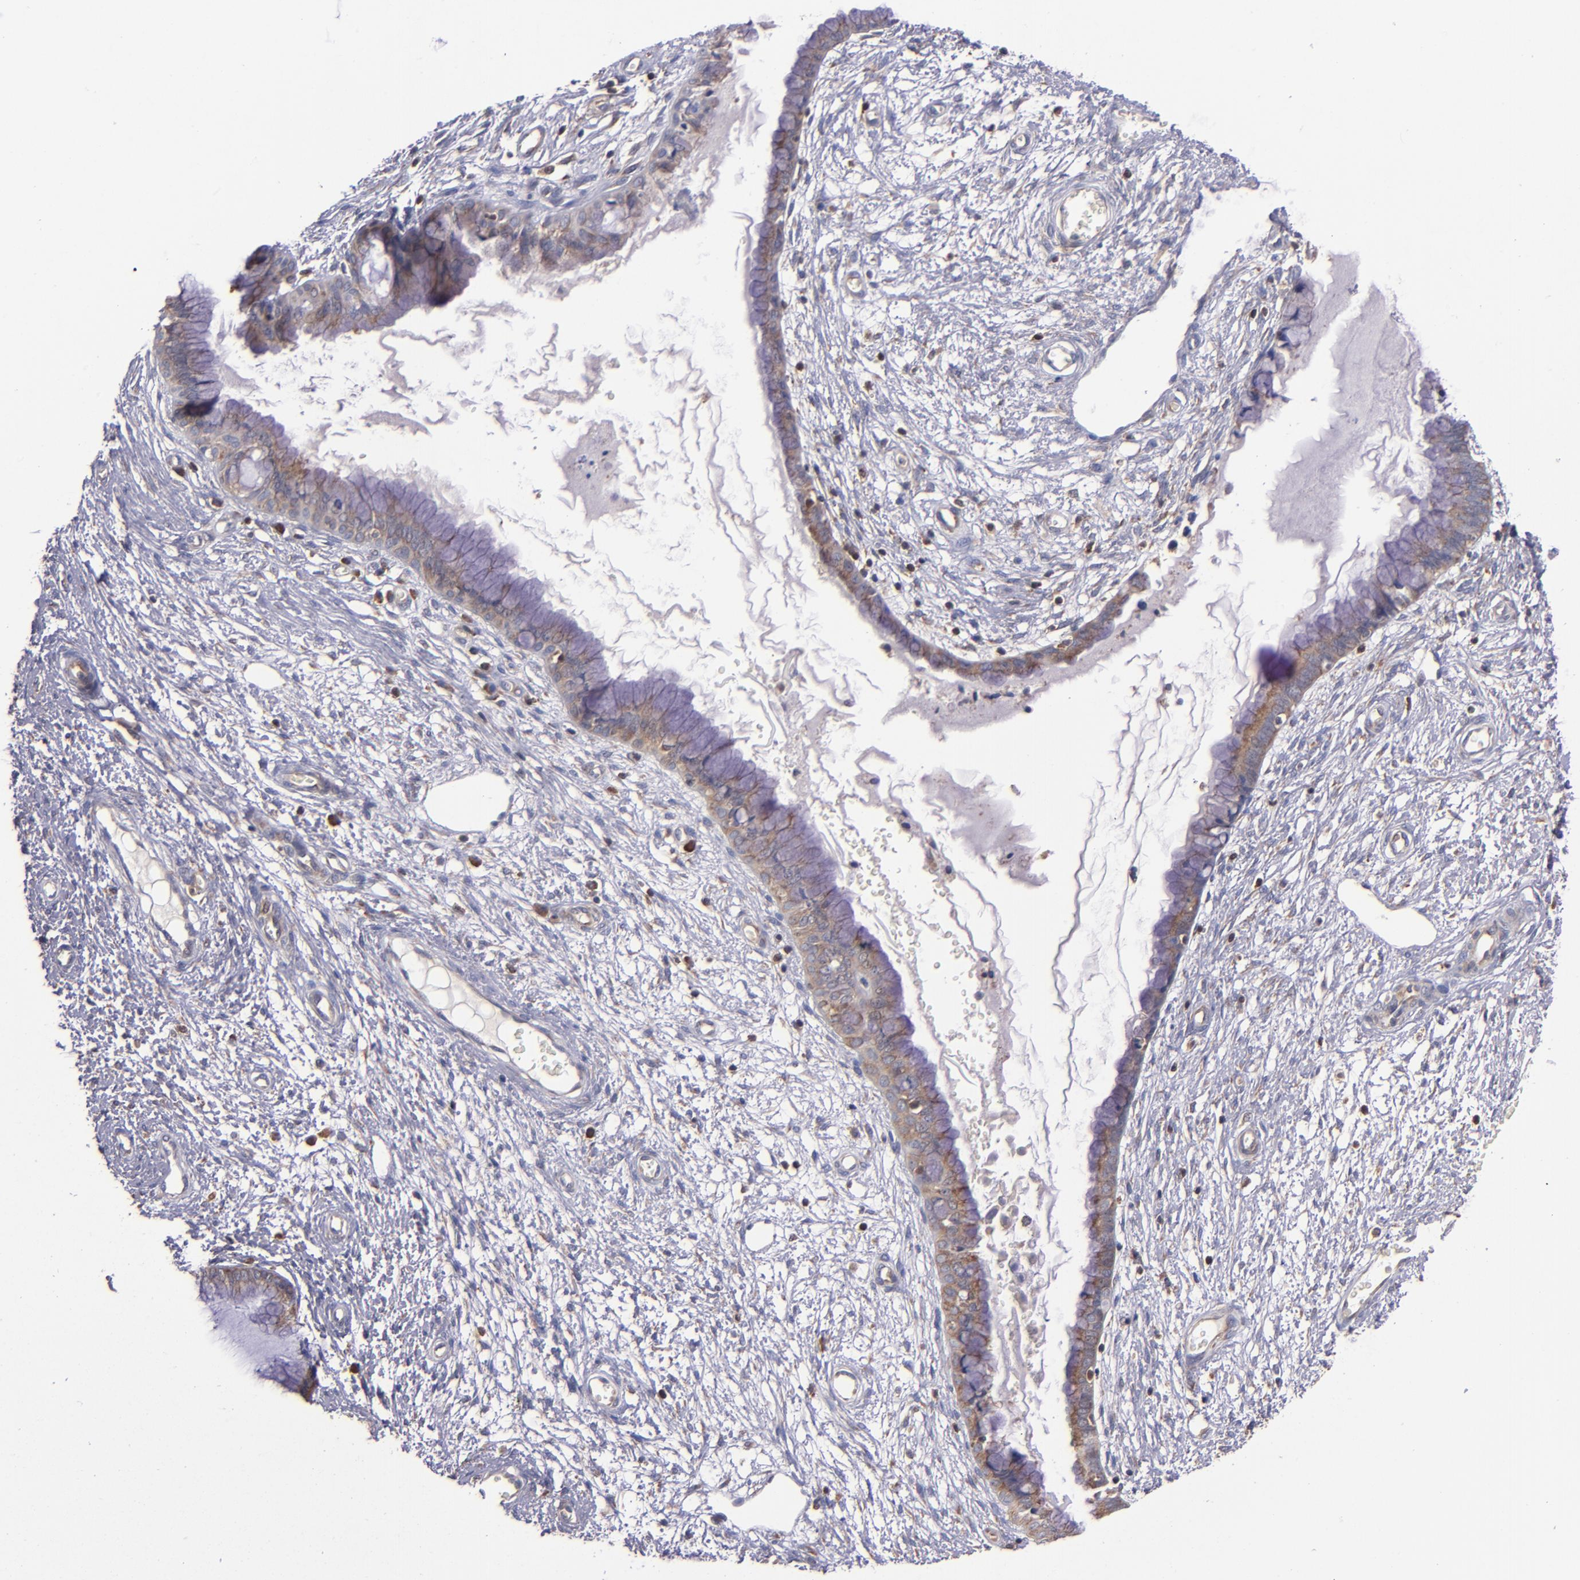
{"staining": {"intensity": "moderate", "quantity": ">75%", "location": "cytoplasmic/membranous"}, "tissue": "cervix", "cell_type": "Glandular cells", "image_type": "normal", "snomed": [{"axis": "morphology", "description": "Normal tissue, NOS"}, {"axis": "topography", "description": "Cervix"}], "caption": "Moderate cytoplasmic/membranous expression is identified in about >75% of glandular cells in benign cervix. (DAB IHC, brown staining for protein, blue staining for nuclei).", "gene": "EIF4ENIF1", "patient": {"sex": "female", "age": 55}}